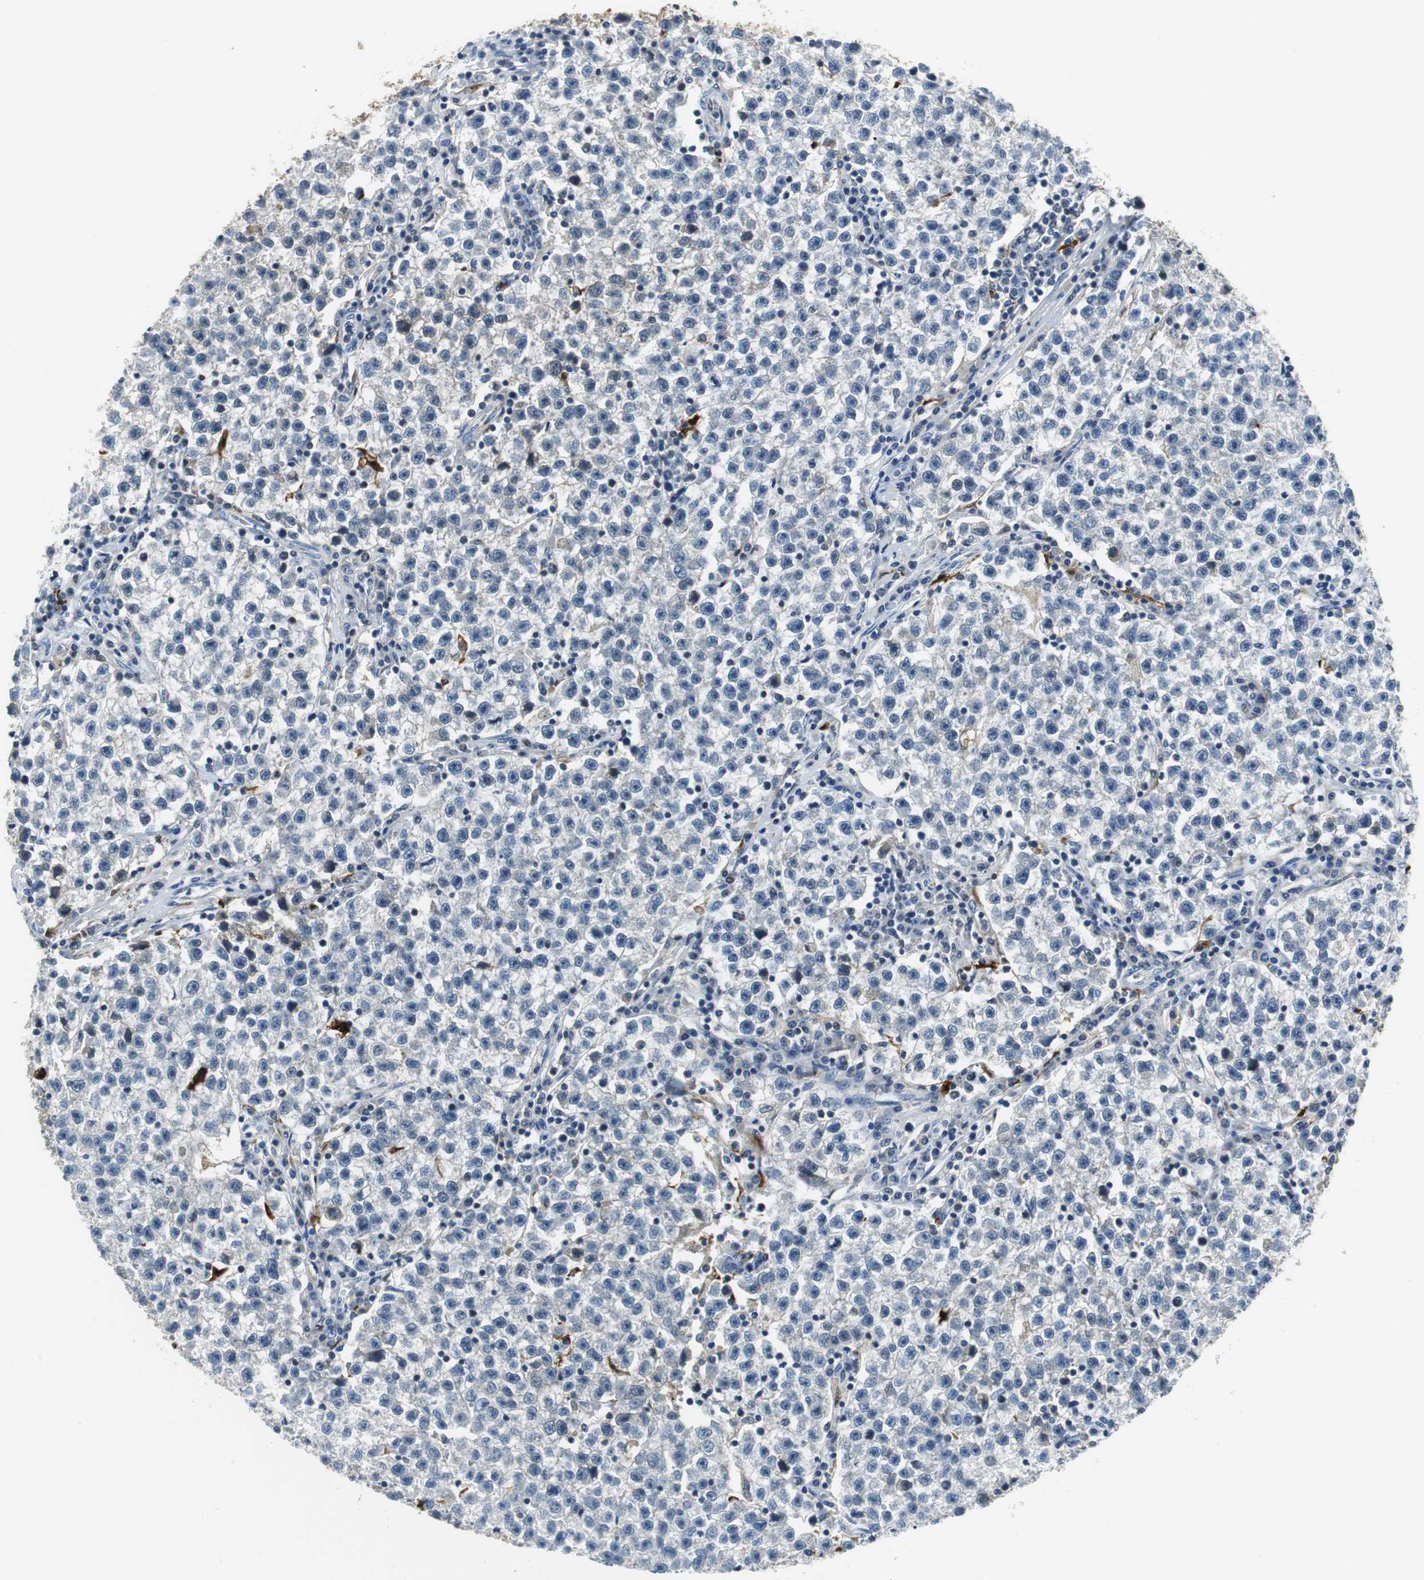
{"staining": {"intensity": "negative", "quantity": "none", "location": "none"}, "tissue": "testis cancer", "cell_type": "Tumor cells", "image_type": "cancer", "snomed": [{"axis": "morphology", "description": "Seminoma, NOS"}, {"axis": "topography", "description": "Testis"}], "caption": "There is no significant positivity in tumor cells of testis seminoma.", "gene": "ORM1", "patient": {"sex": "male", "age": 22}}